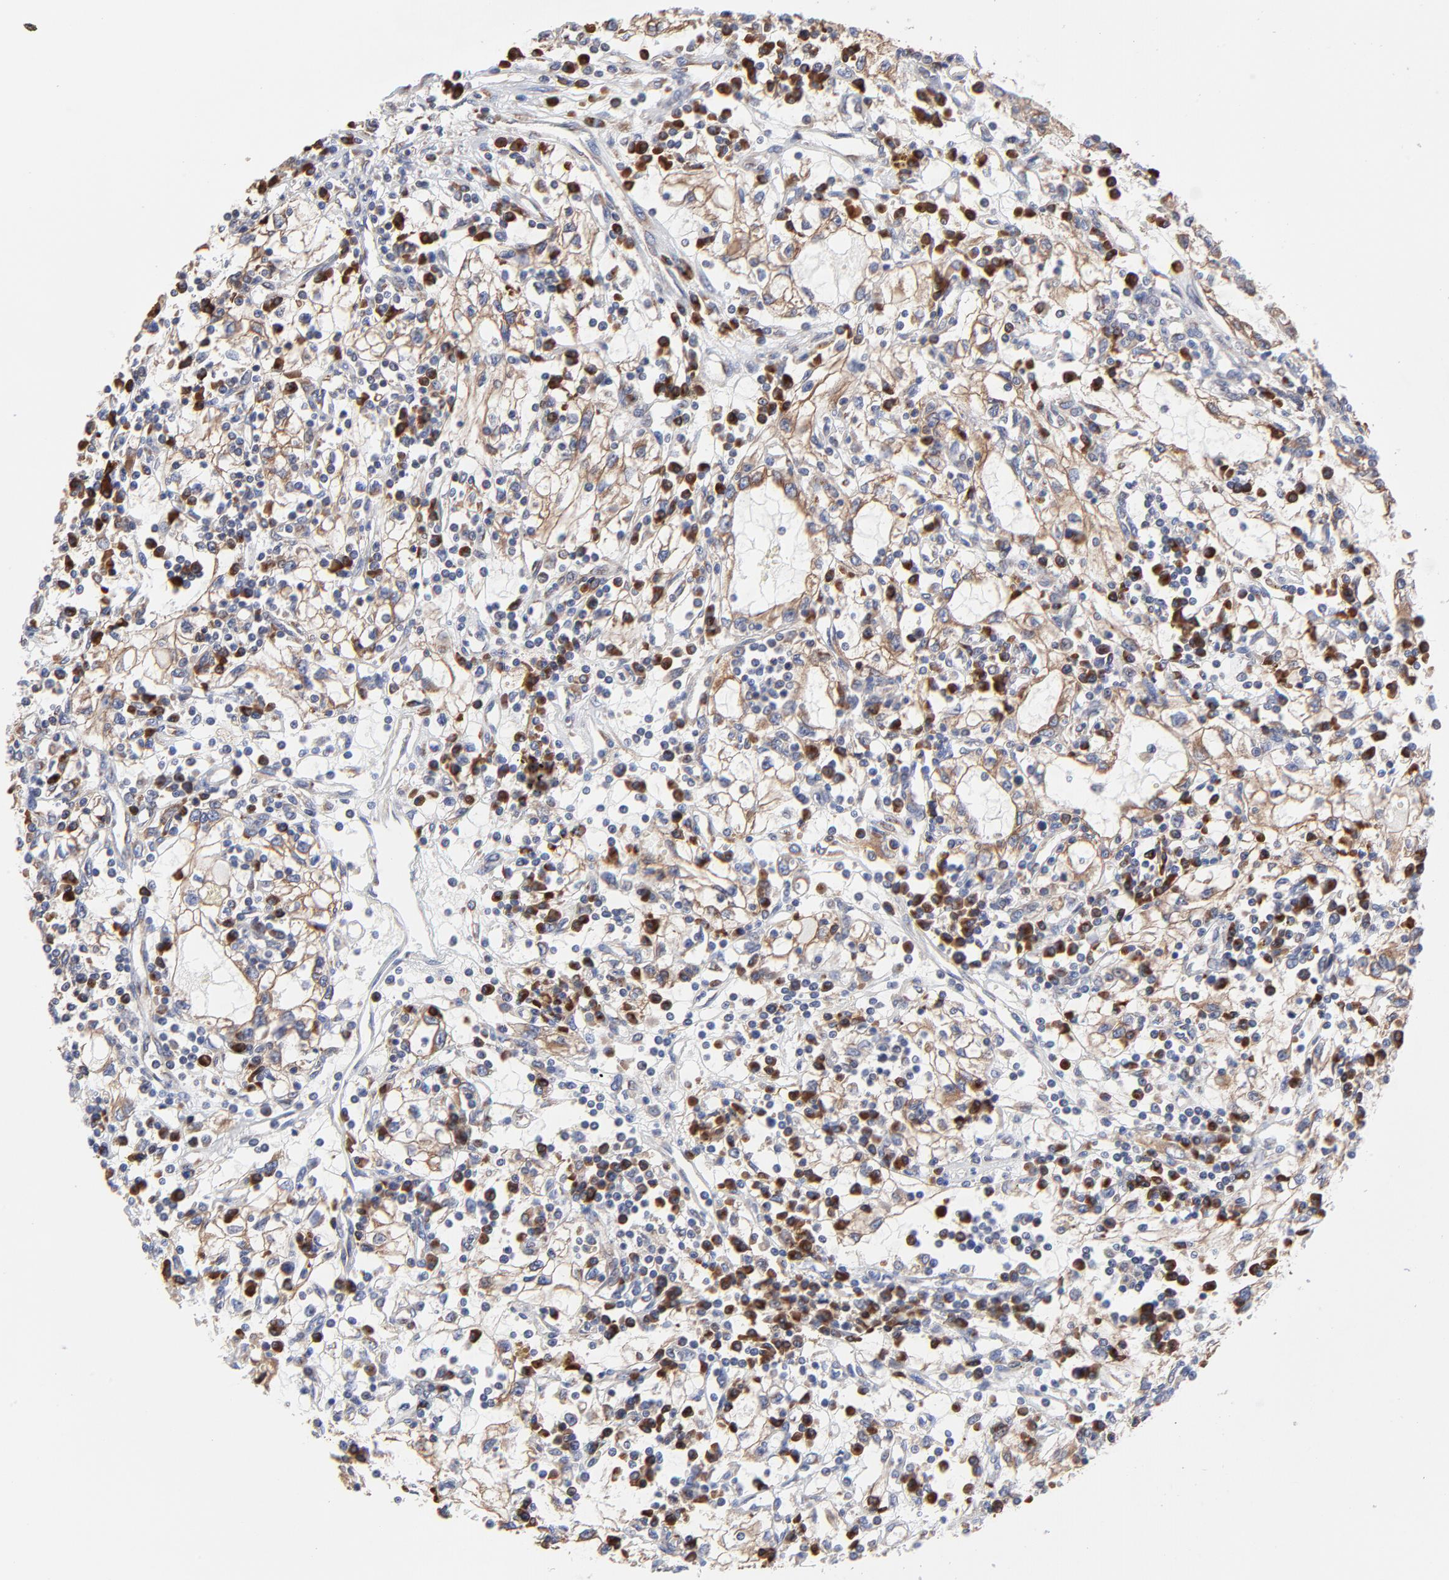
{"staining": {"intensity": "negative", "quantity": "none", "location": "none"}, "tissue": "renal cancer", "cell_type": "Tumor cells", "image_type": "cancer", "snomed": [{"axis": "morphology", "description": "Adenocarcinoma, NOS"}, {"axis": "topography", "description": "Kidney"}], "caption": "Immunohistochemistry histopathology image of neoplastic tissue: human renal adenocarcinoma stained with DAB (3,3'-diaminobenzidine) displays no significant protein positivity in tumor cells. (Stains: DAB (3,3'-diaminobenzidine) immunohistochemistry (IHC) with hematoxylin counter stain, Microscopy: brightfield microscopy at high magnification).", "gene": "LMAN1", "patient": {"sex": "male", "age": 82}}